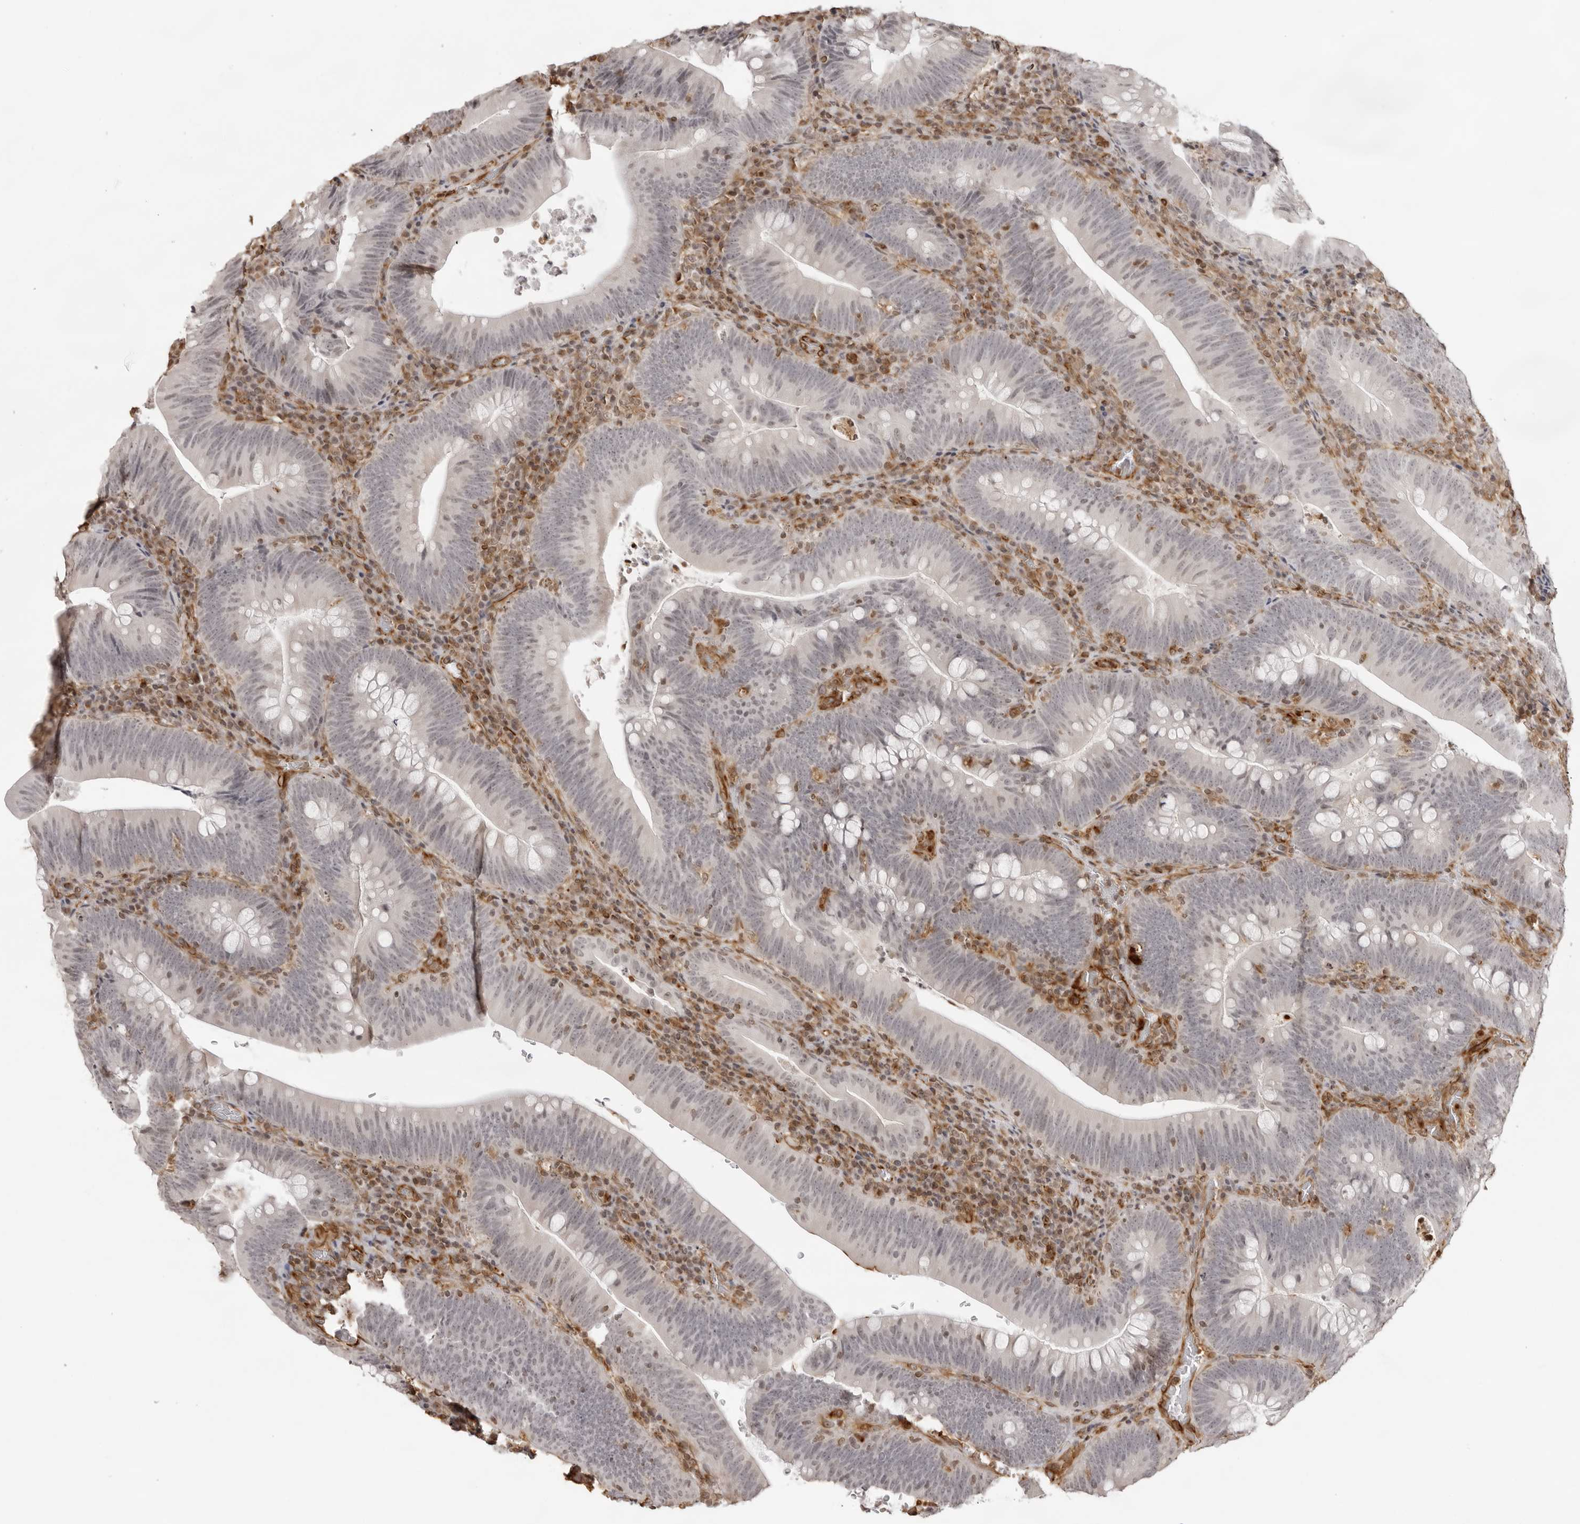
{"staining": {"intensity": "negative", "quantity": "none", "location": "none"}, "tissue": "colorectal cancer", "cell_type": "Tumor cells", "image_type": "cancer", "snomed": [{"axis": "morphology", "description": "Normal tissue, NOS"}, {"axis": "topography", "description": "Colon"}], "caption": "There is no significant positivity in tumor cells of colorectal cancer.", "gene": "DYNLT5", "patient": {"sex": "female", "age": 82}}